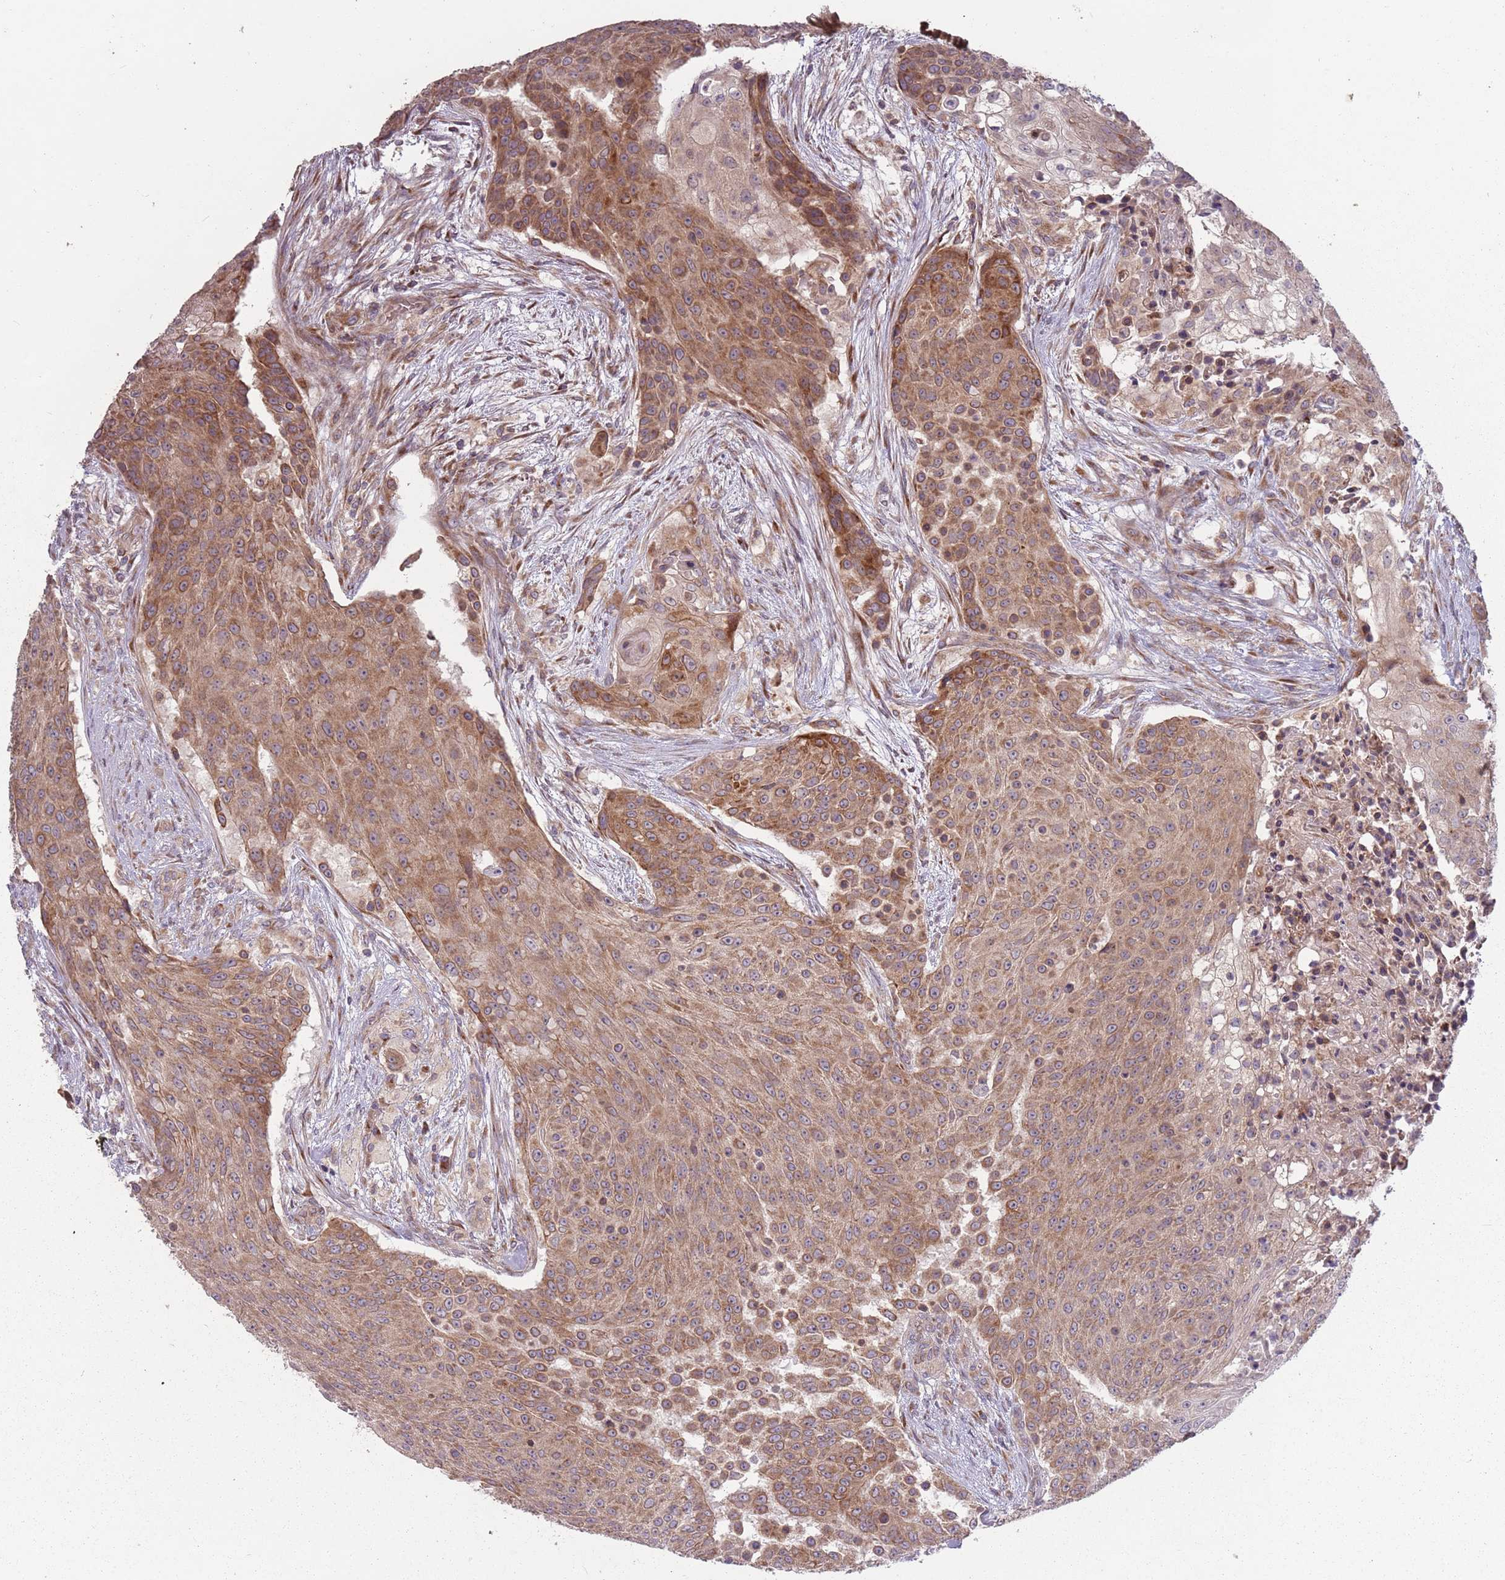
{"staining": {"intensity": "moderate", "quantity": ">75%", "location": "cytoplasmic/membranous"}, "tissue": "urothelial cancer", "cell_type": "Tumor cells", "image_type": "cancer", "snomed": [{"axis": "morphology", "description": "Urothelial carcinoma, High grade"}, {"axis": "topography", "description": "Urinary bladder"}], "caption": "Immunohistochemical staining of human high-grade urothelial carcinoma demonstrates medium levels of moderate cytoplasmic/membranous protein expression in approximately >75% of tumor cells.", "gene": "PLD6", "patient": {"sex": "female", "age": 63}}